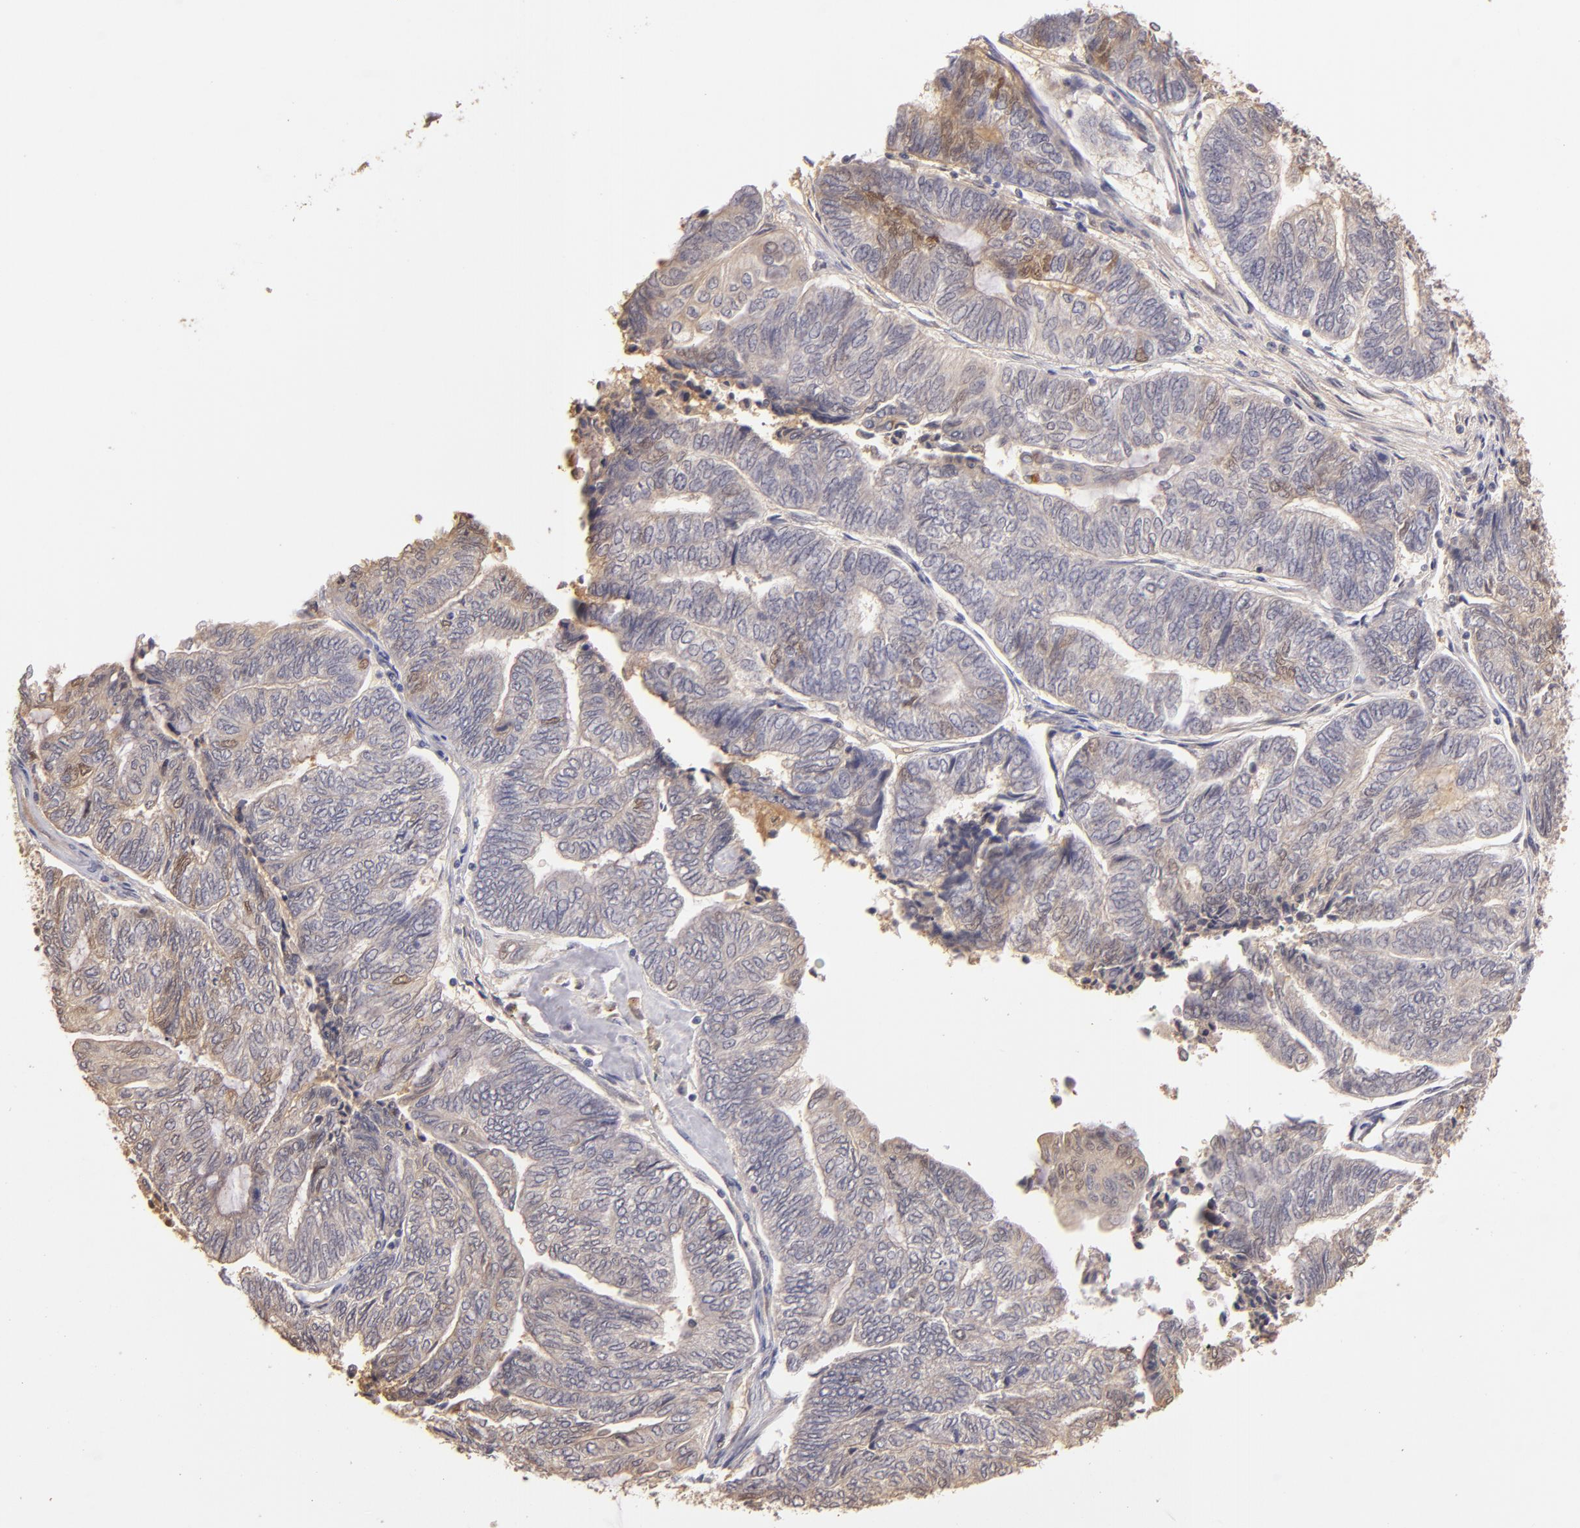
{"staining": {"intensity": "weak", "quantity": ">75%", "location": "cytoplasmic/membranous,nuclear"}, "tissue": "endometrial cancer", "cell_type": "Tumor cells", "image_type": "cancer", "snomed": [{"axis": "morphology", "description": "Adenocarcinoma, NOS"}, {"axis": "topography", "description": "Uterus"}, {"axis": "topography", "description": "Endometrium"}], "caption": "A brown stain shows weak cytoplasmic/membranous and nuclear expression of a protein in endometrial adenocarcinoma tumor cells.", "gene": "LRG1", "patient": {"sex": "female", "age": 70}}